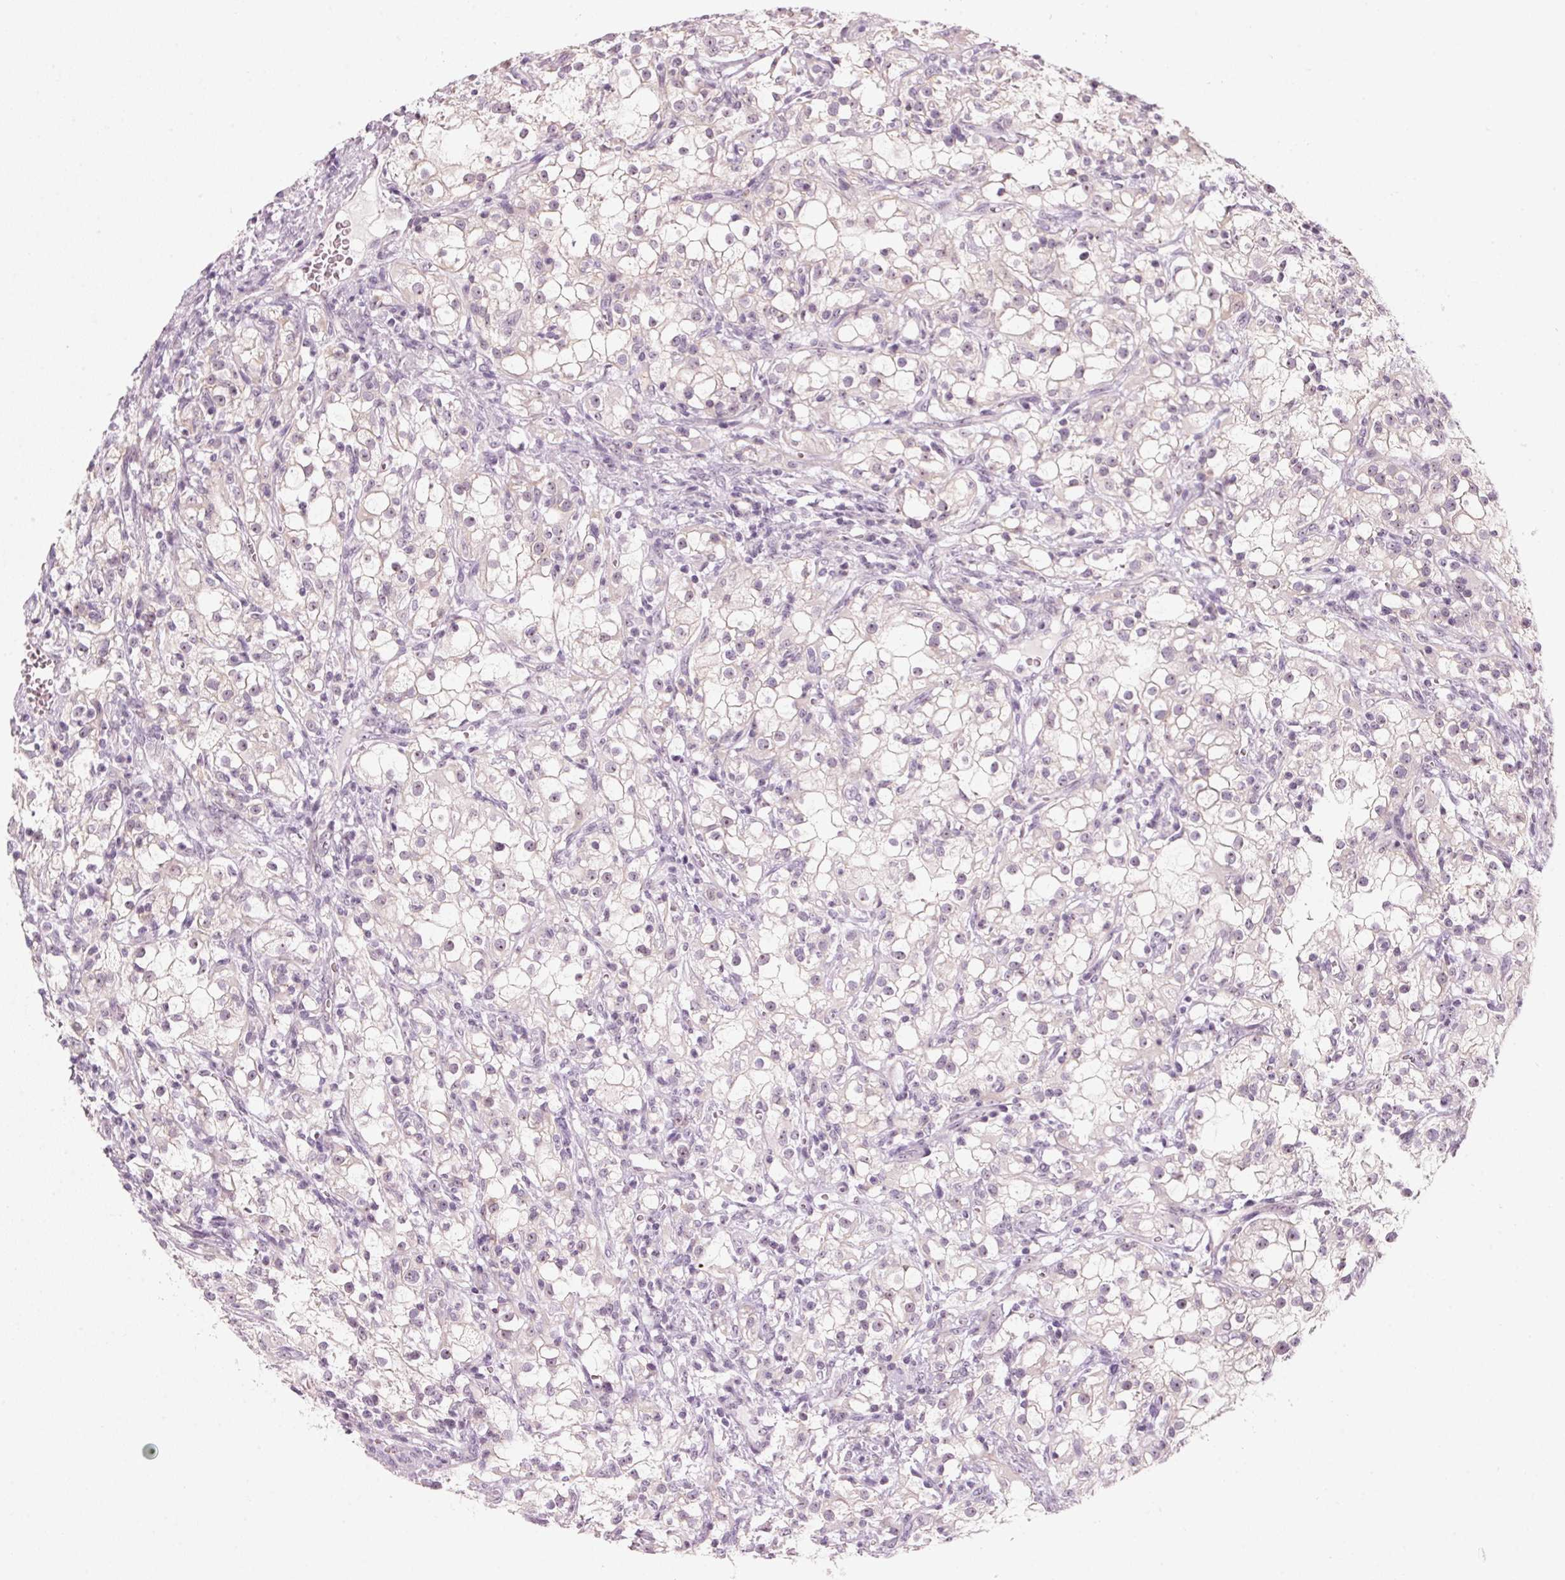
{"staining": {"intensity": "negative", "quantity": "none", "location": "none"}, "tissue": "renal cancer", "cell_type": "Tumor cells", "image_type": "cancer", "snomed": [{"axis": "morphology", "description": "Adenocarcinoma, NOS"}, {"axis": "topography", "description": "Kidney"}], "caption": "IHC of human renal adenocarcinoma exhibits no positivity in tumor cells.", "gene": "DNTTIP2", "patient": {"sex": "female", "age": 74}}